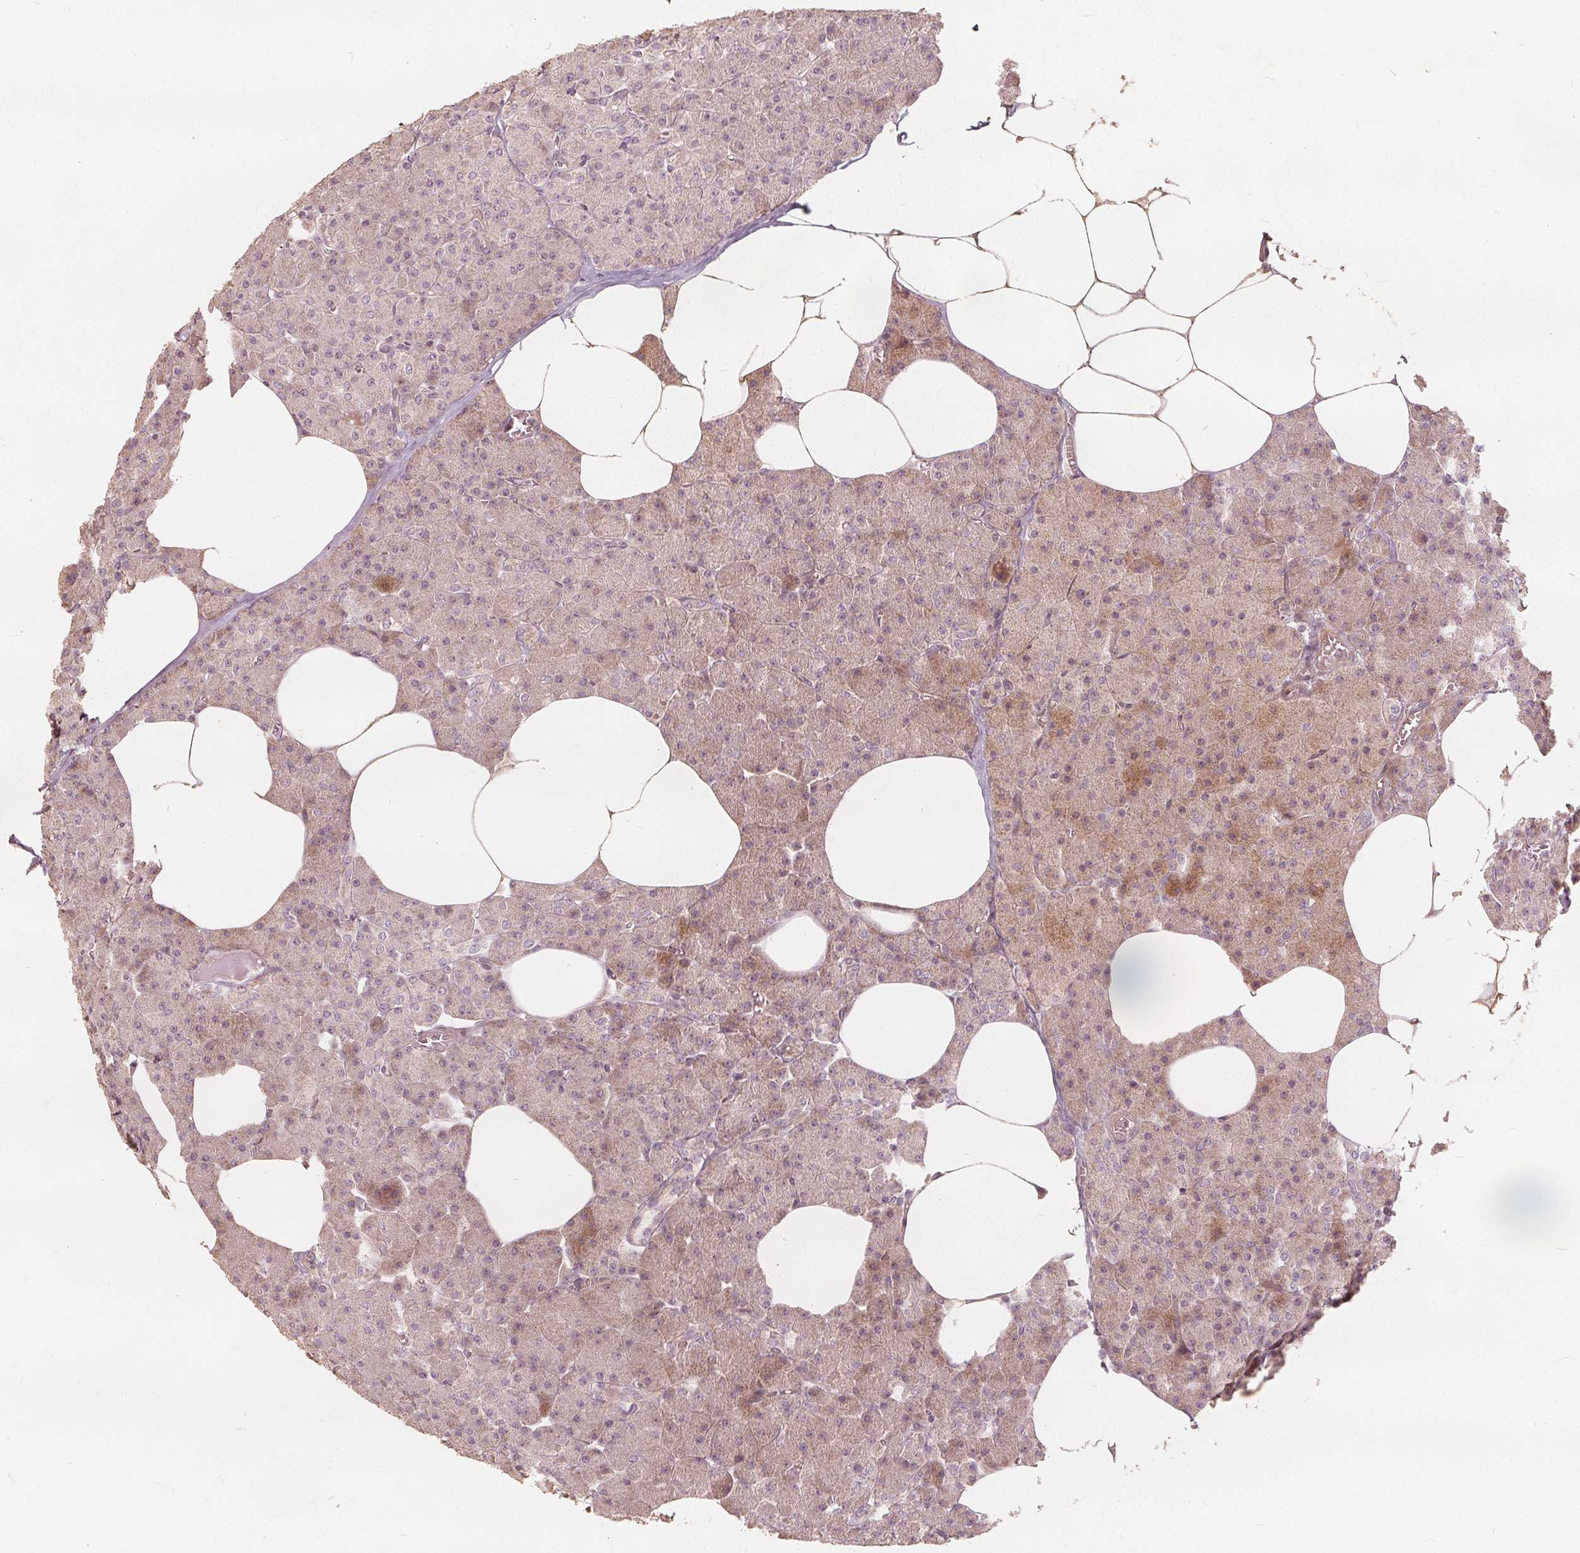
{"staining": {"intensity": "moderate", "quantity": "25%-75%", "location": "cytoplasmic/membranous"}, "tissue": "pancreas", "cell_type": "Exocrine glandular cells", "image_type": "normal", "snomed": [{"axis": "morphology", "description": "Normal tissue, NOS"}, {"axis": "topography", "description": "Pancreas"}], "caption": "Immunohistochemistry (IHC) of benign human pancreas reveals medium levels of moderate cytoplasmic/membranous positivity in about 25%-75% of exocrine glandular cells. The protein of interest is stained brown, and the nuclei are stained in blue (DAB IHC with brightfield microscopy, high magnification).", "gene": "PTPRT", "patient": {"sex": "female", "age": 45}}